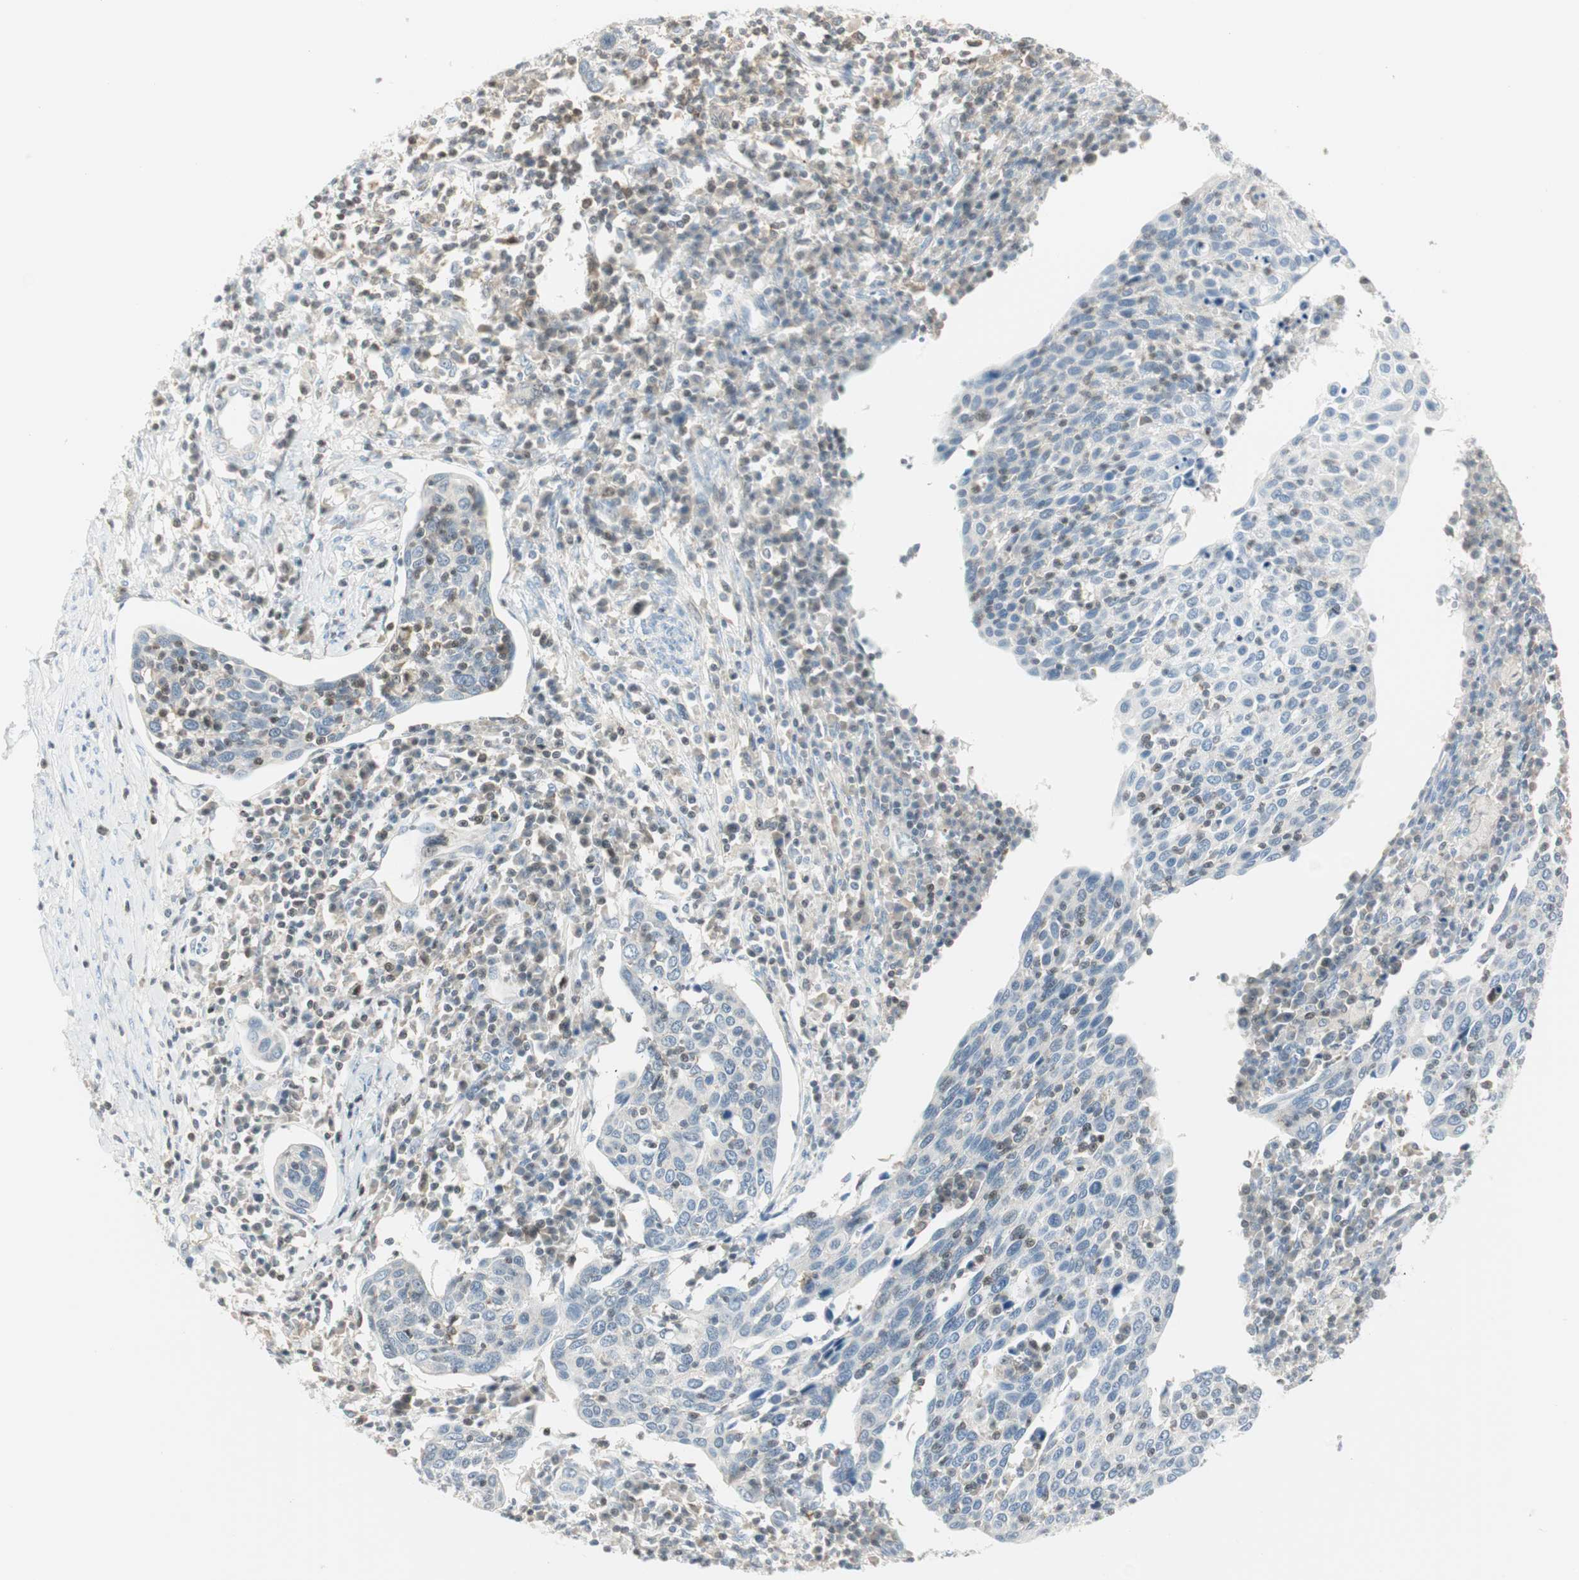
{"staining": {"intensity": "negative", "quantity": "none", "location": "none"}, "tissue": "cervical cancer", "cell_type": "Tumor cells", "image_type": "cancer", "snomed": [{"axis": "morphology", "description": "Squamous cell carcinoma, NOS"}, {"axis": "topography", "description": "Cervix"}], "caption": "The photomicrograph exhibits no significant positivity in tumor cells of cervical cancer.", "gene": "PPP1CA", "patient": {"sex": "female", "age": 40}}